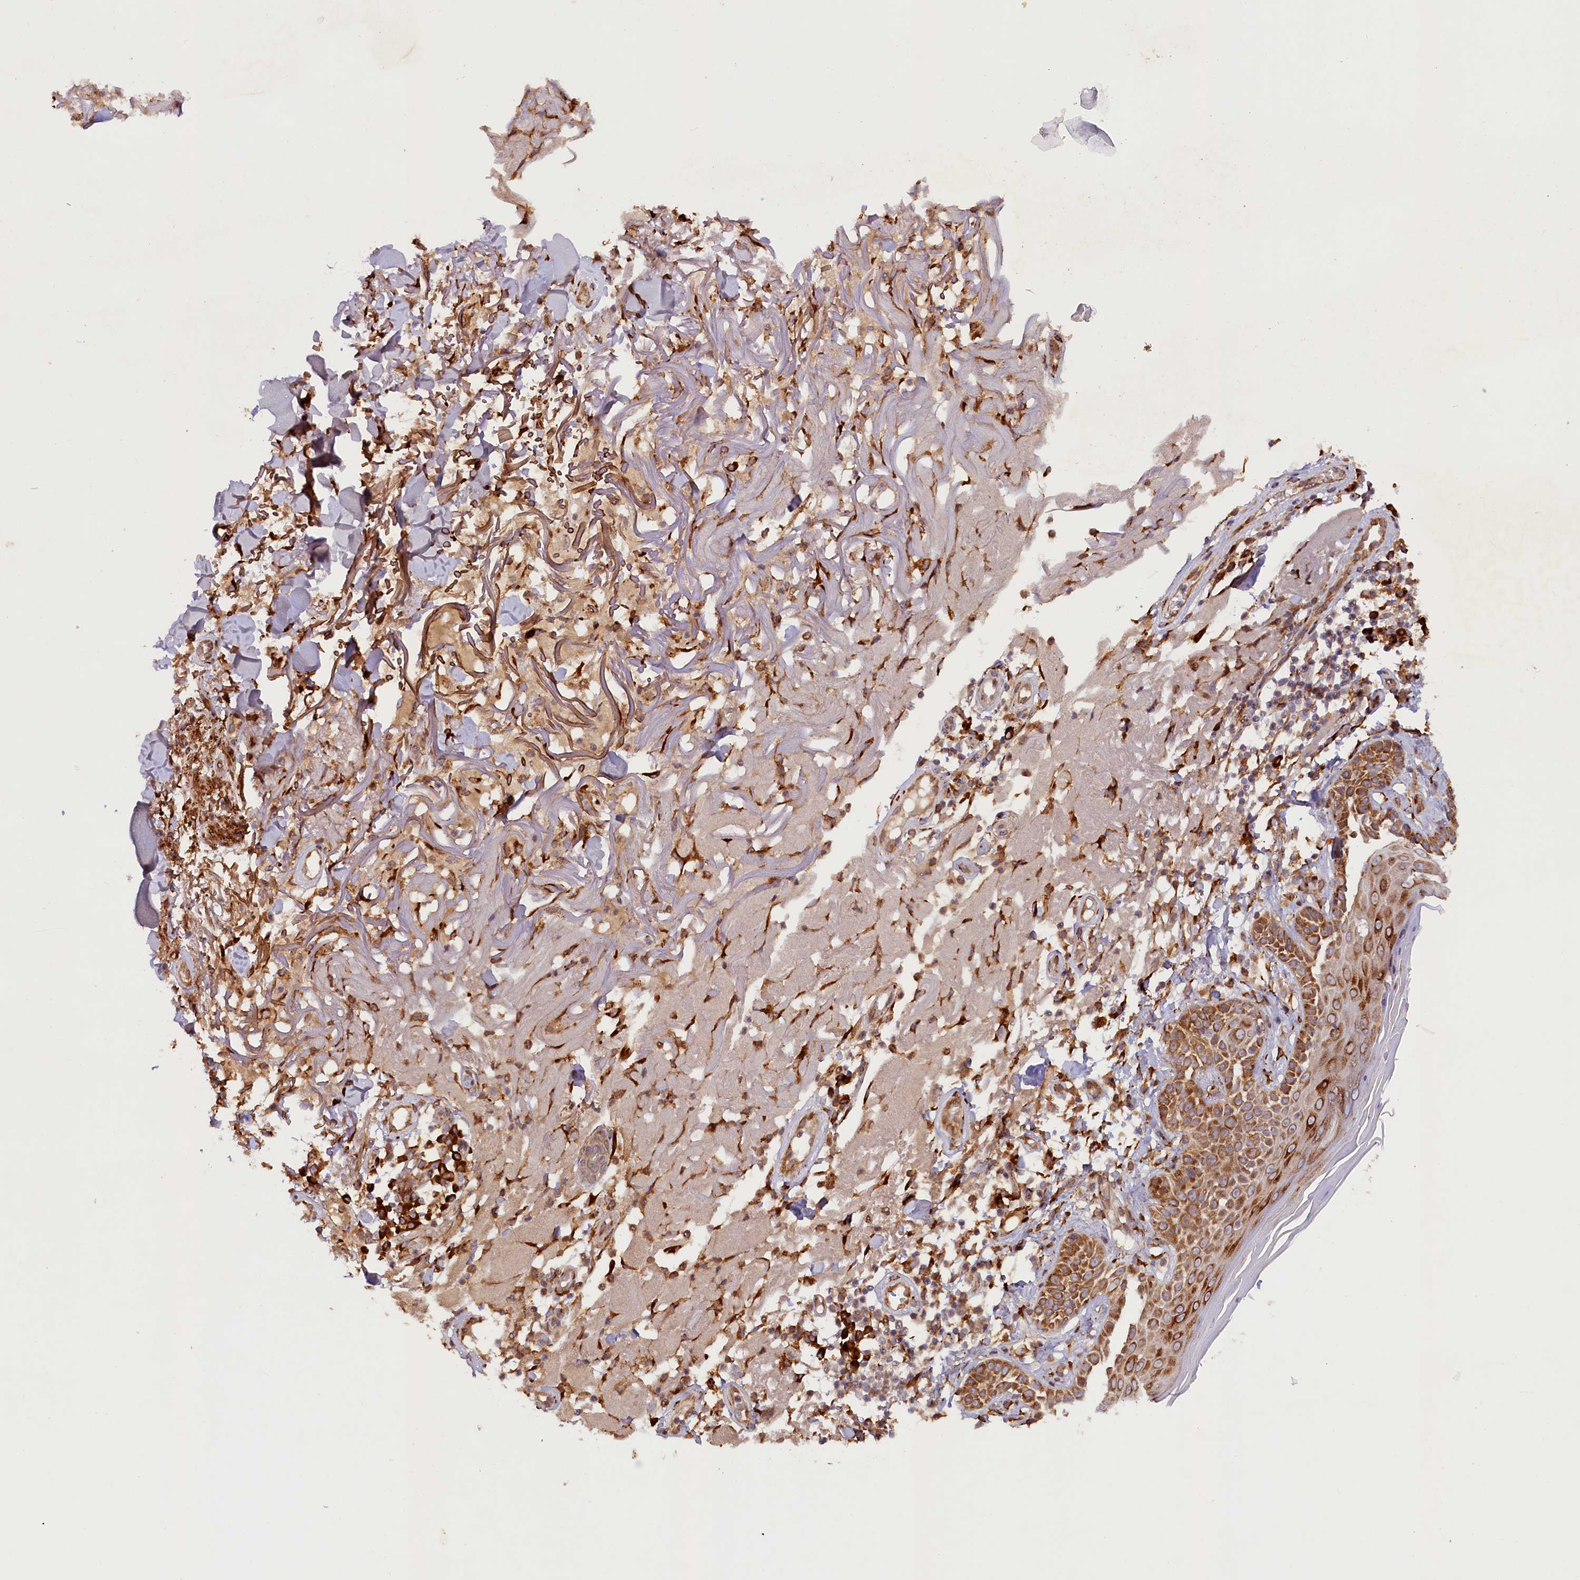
{"staining": {"intensity": "moderate", "quantity": ">75%", "location": "cytoplasmic/membranous"}, "tissue": "skin cancer", "cell_type": "Tumor cells", "image_type": "cancer", "snomed": [{"axis": "morphology", "description": "Normal tissue, NOS"}, {"axis": "morphology", "description": "Basal cell carcinoma"}, {"axis": "topography", "description": "Skin"}], "caption": "There is medium levels of moderate cytoplasmic/membranous positivity in tumor cells of skin basal cell carcinoma, as demonstrated by immunohistochemical staining (brown color).", "gene": "SSC5D", "patient": {"sex": "male", "age": 93}}